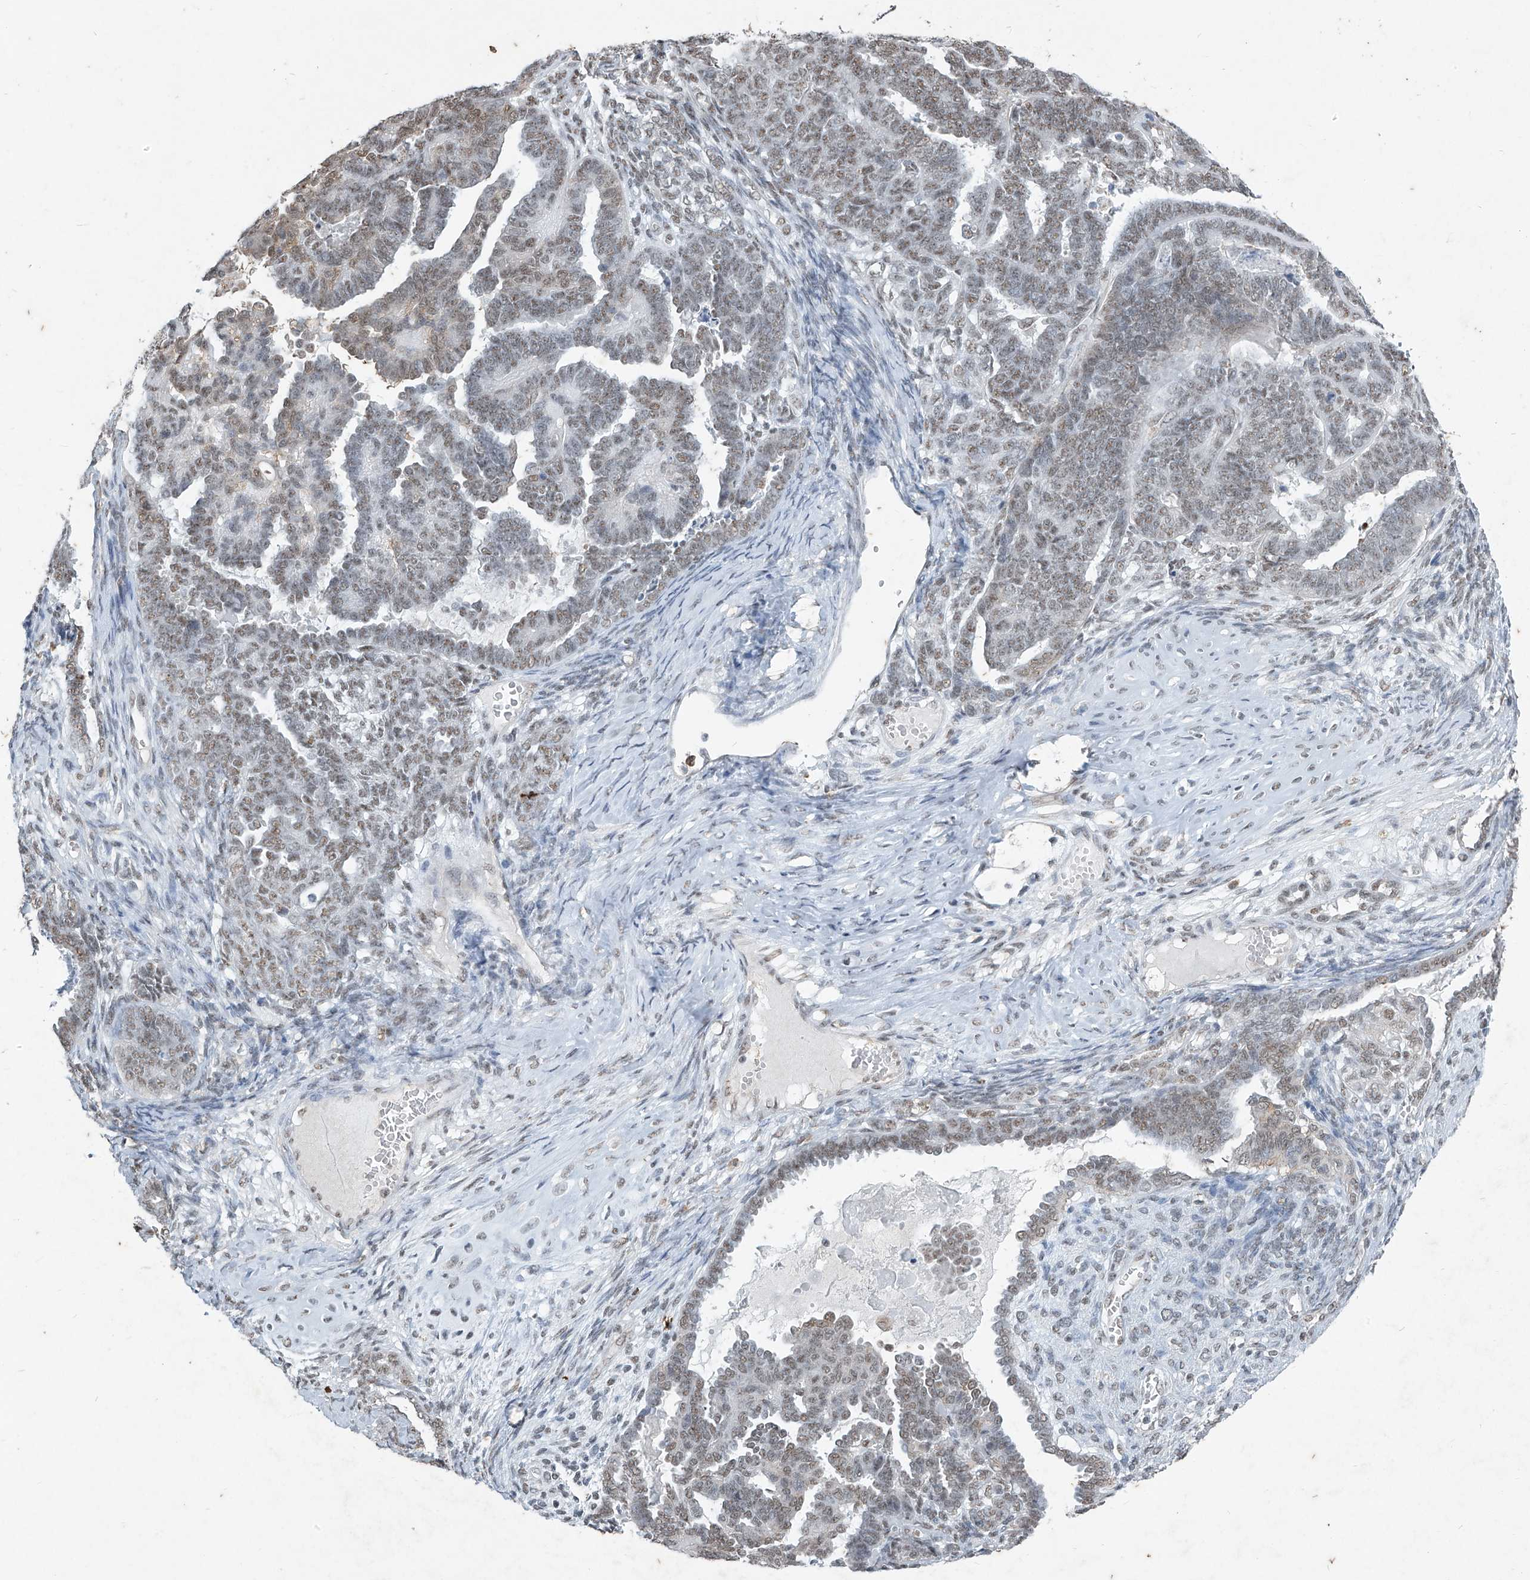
{"staining": {"intensity": "weak", "quantity": "25%-75%", "location": "nuclear"}, "tissue": "endometrial cancer", "cell_type": "Tumor cells", "image_type": "cancer", "snomed": [{"axis": "morphology", "description": "Neoplasm, malignant, NOS"}, {"axis": "topography", "description": "Endometrium"}], "caption": "DAB immunohistochemical staining of human endometrial malignant neoplasm reveals weak nuclear protein positivity in about 25%-75% of tumor cells. (Stains: DAB in brown, nuclei in blue, Microscopy: brightfield microscopy at high magnification).", "gene": "TFEC", "patient": {"sex": "female", "age": 74}}